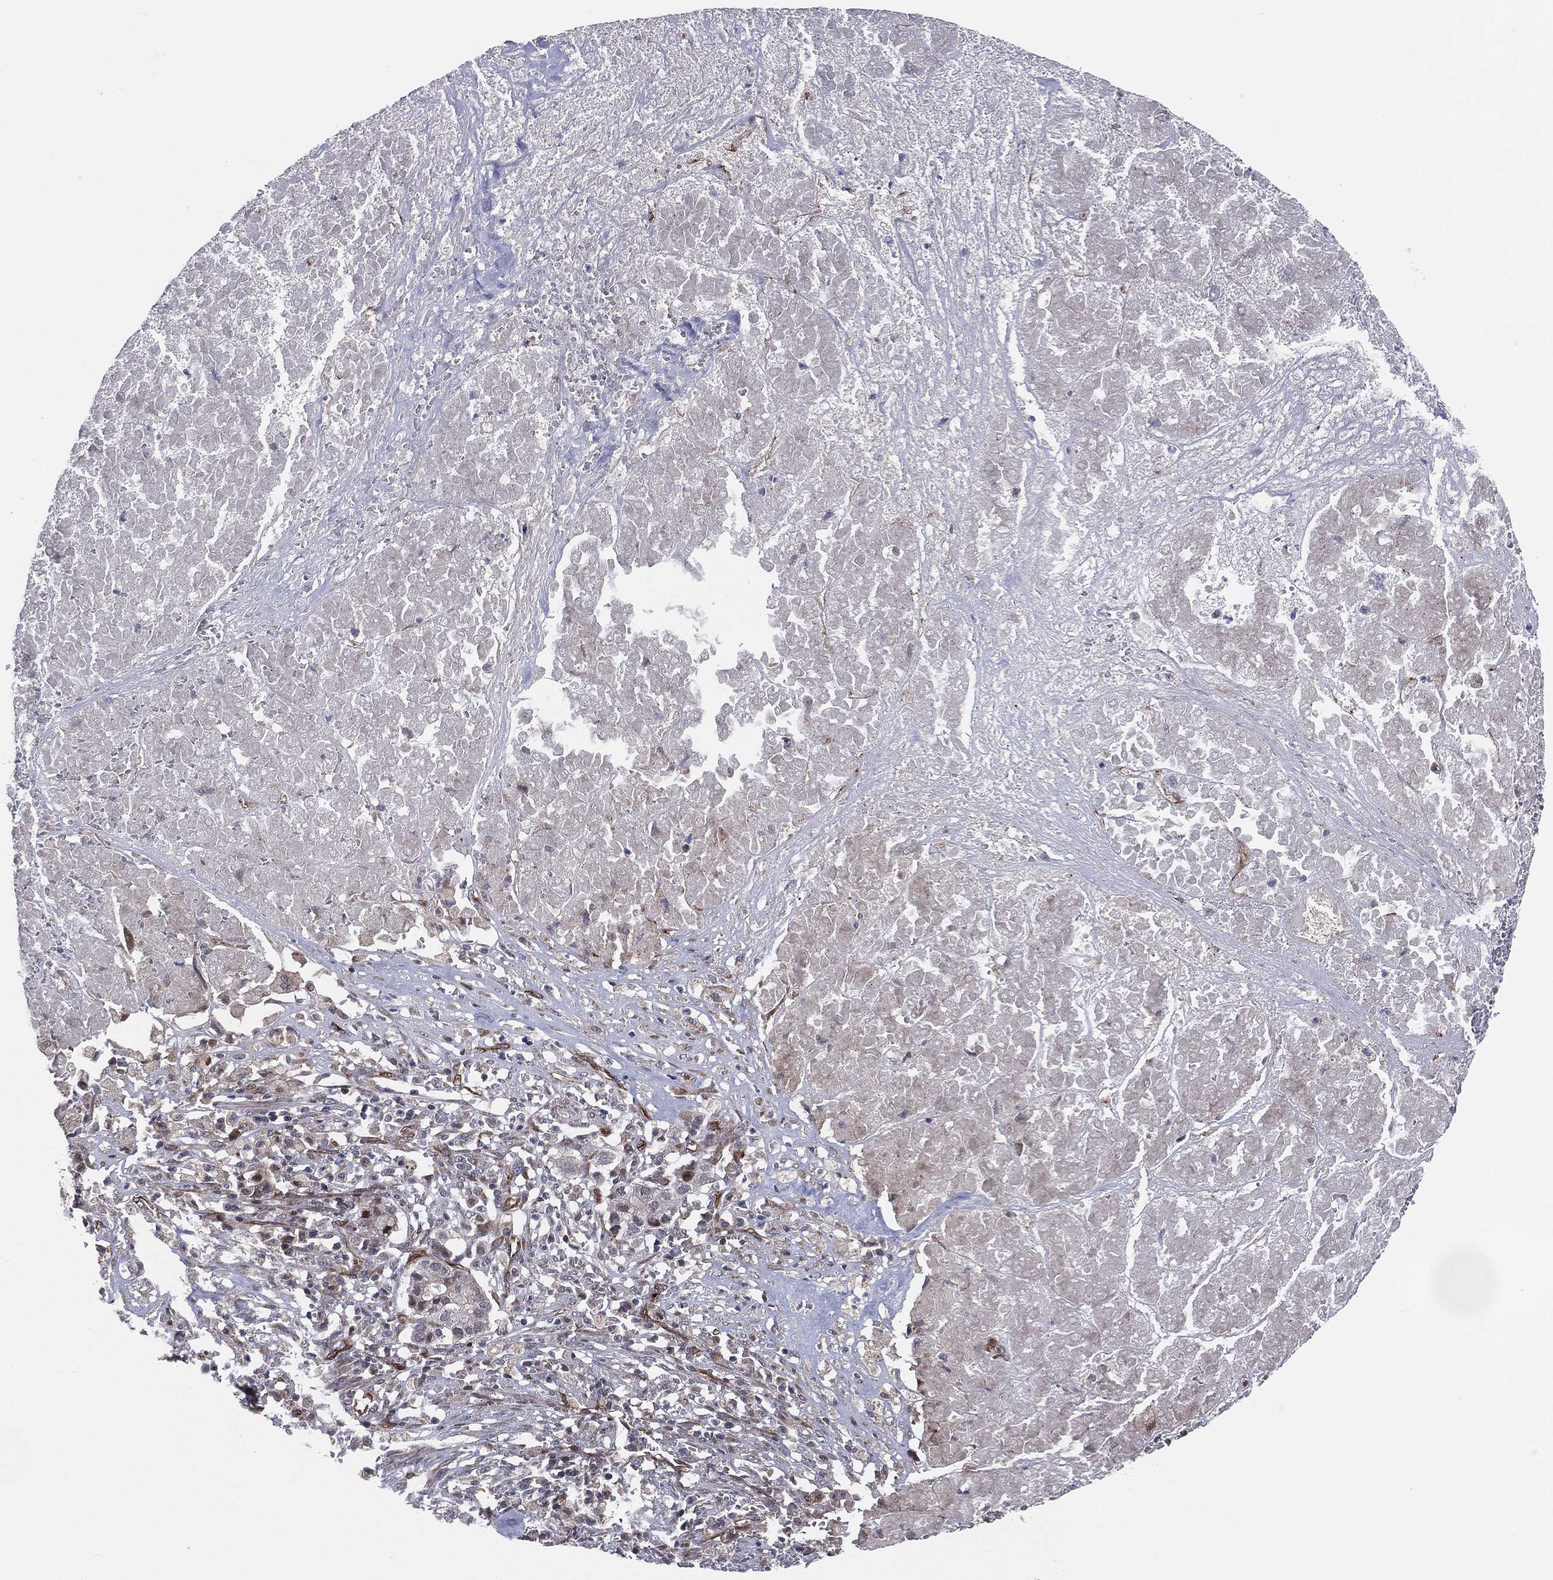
{"staining": {"intensity": "negative", "quantity": "none", "location": "none"}, "tissue": "pancreatic cancer", "cell_type": "Tumor cells", "image_type": "cancer", "snomed": [{"axis": "morphology", "description": "Adenocarcinoma, NOS"}, {"axis": "topography", "description": "Pancreas"}], "caption": "Adenocarcinoma (pancreatic) was stained to show a protein in brown. There is no significant positivity in tumor cells.", "gene": "UTP14A", "patient": {"sex": "male", "age": 50}}